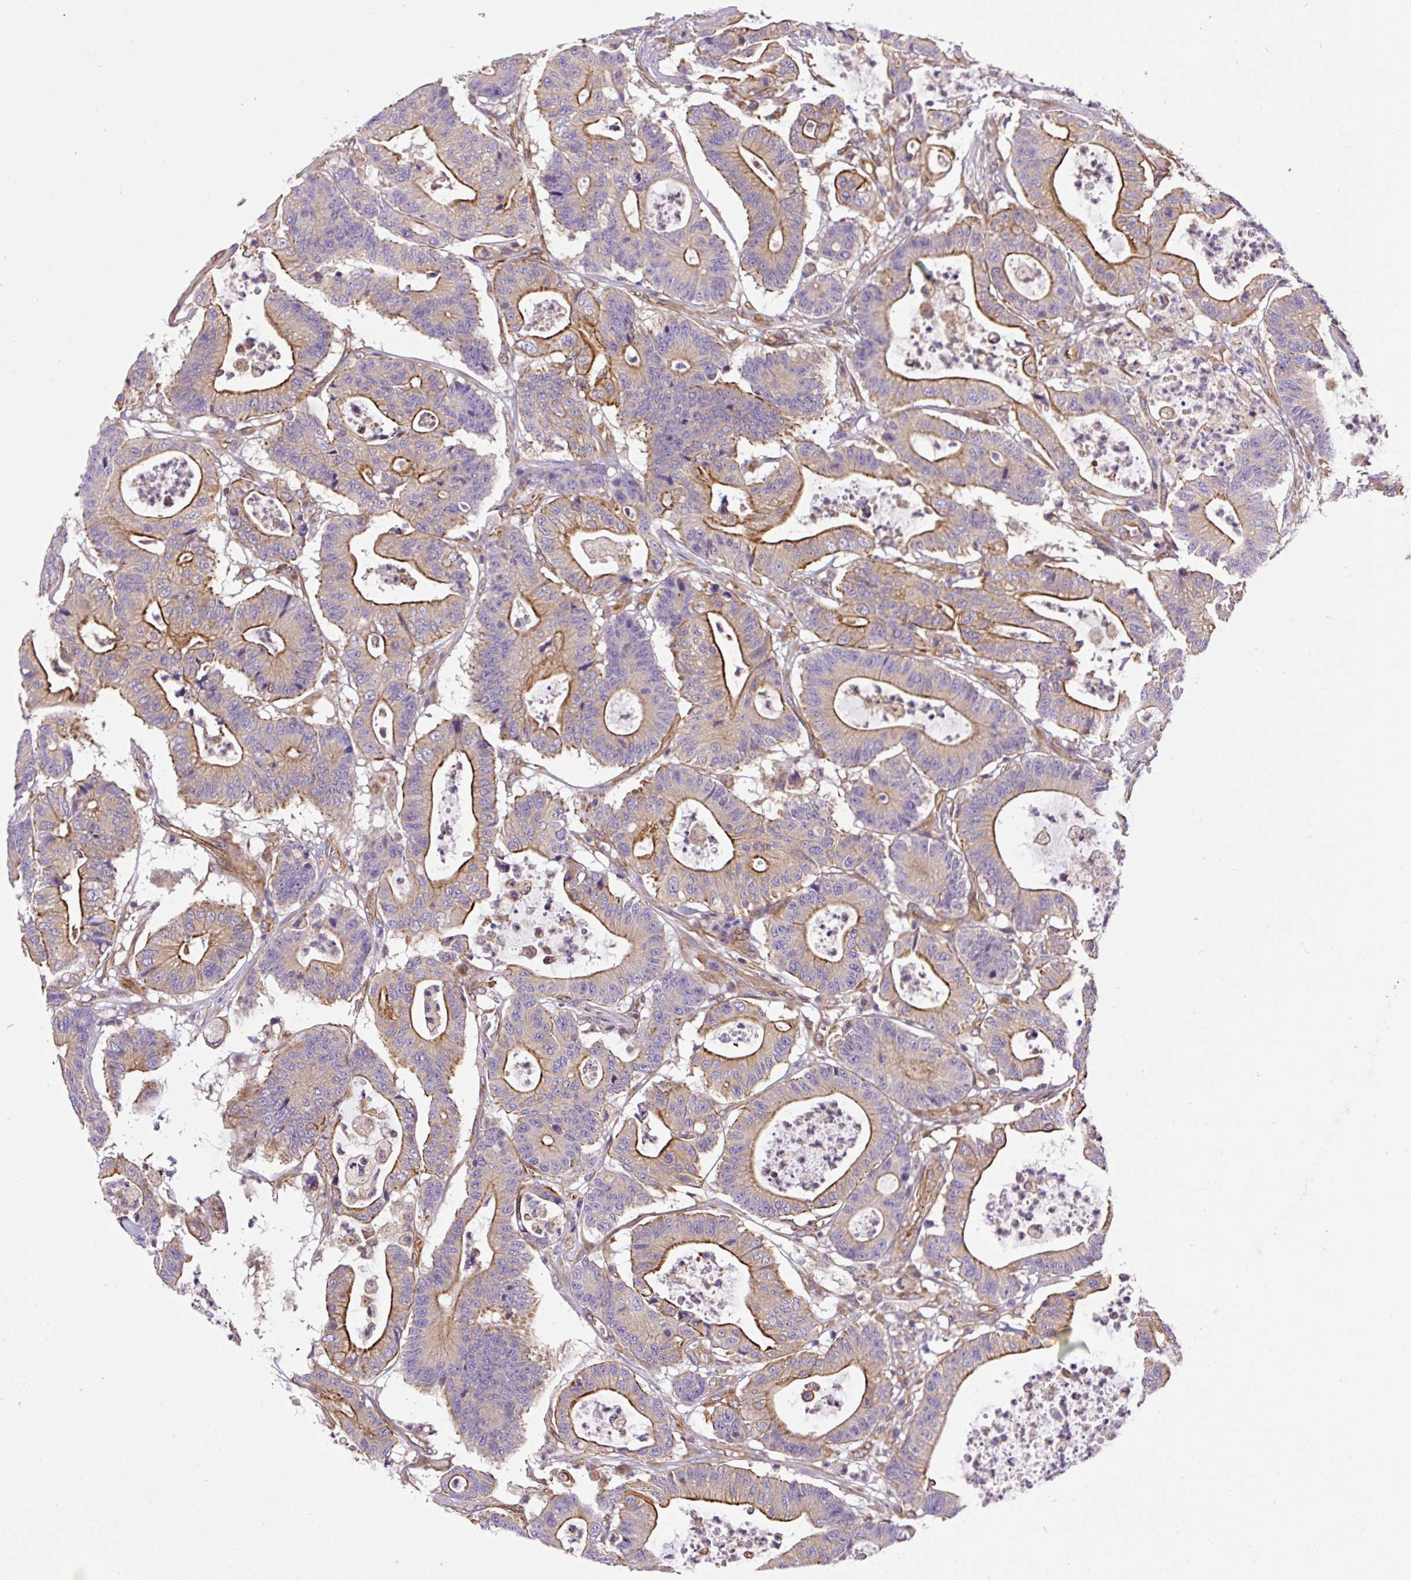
{"staining": {"intensity": "moderate", "quantity": "25%-75%", "location": "cytoplasmic/membranous"}, "tissue": "colorectal cancer", "cell_type": "Tumor cells", "image_type": "cancer", "snomed": [{"axis": "morphology", "description": "Adenocarcinoma, NOS"}, {"axis": "topography", "description": "Colon"}], "caption": "A medium amount of moderate cytoplasmic/membranous staining is seen in approximately 25%-75% of tumor cells in colorectal cancer (adenocarcinoma) tissue.", "gene": "DCTN1", "patient": {"sex": "female", "age": 84}}